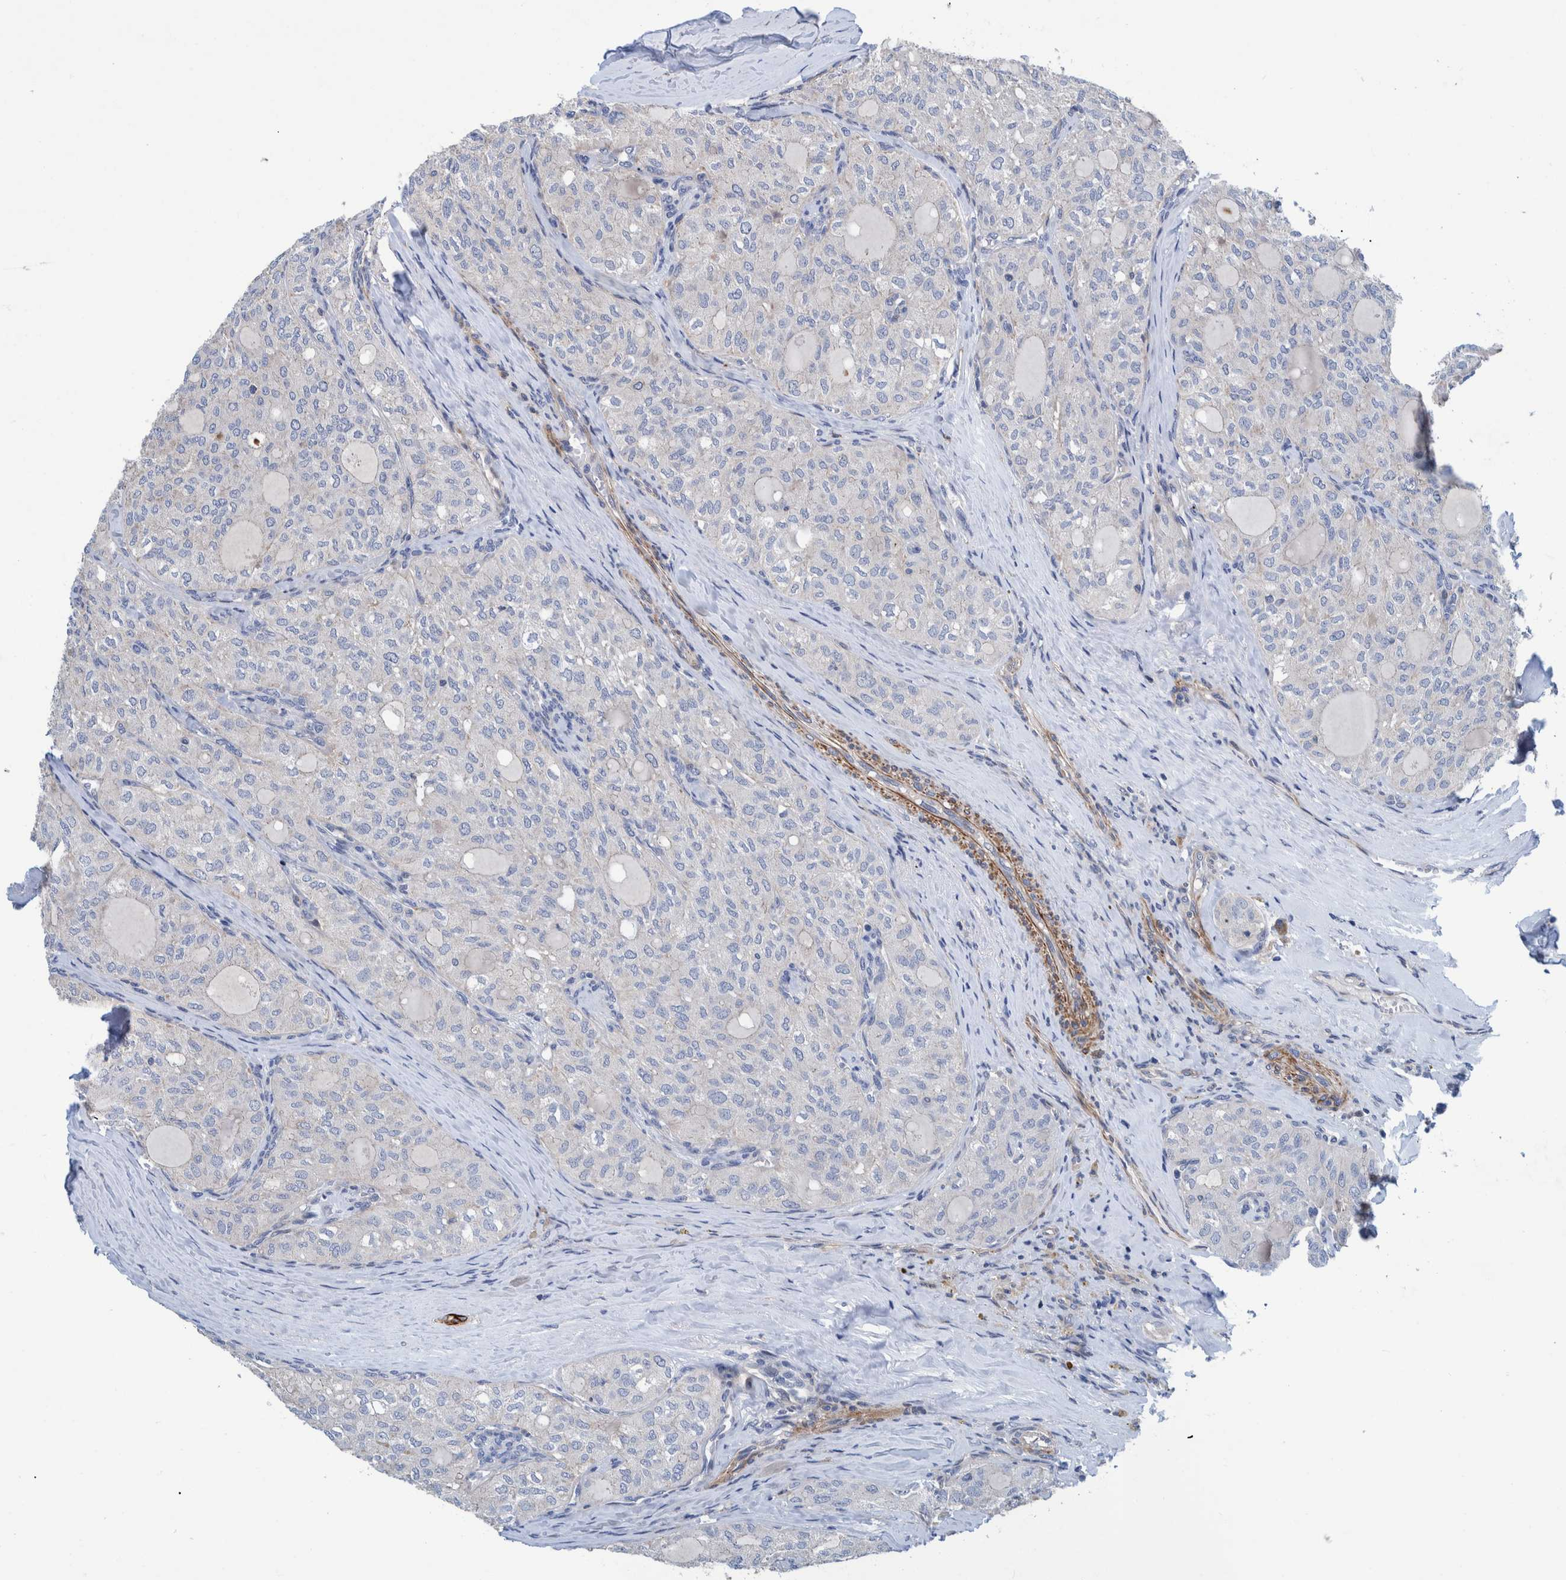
{"staining": {"intensity": "negative", "quantity": "none", "location": "none"}, "tissue": "thyroid cancer", "cell_type": "Tumor cells", "image_type": "cancer", "snomed": [{"axis": "morphology", "description": "Follicular adenoma carcinoma, NOS"}, {"axis": "topography", "description": "Thyroid gland"}], "caption": "DAB immunohistochemical staining of thyroid cancer (follicular adenoma carcinoma) exhibits no significant expression in tumor cells.", "gene": "MKS1", "patient": {"sex": "male", "age": 75}}